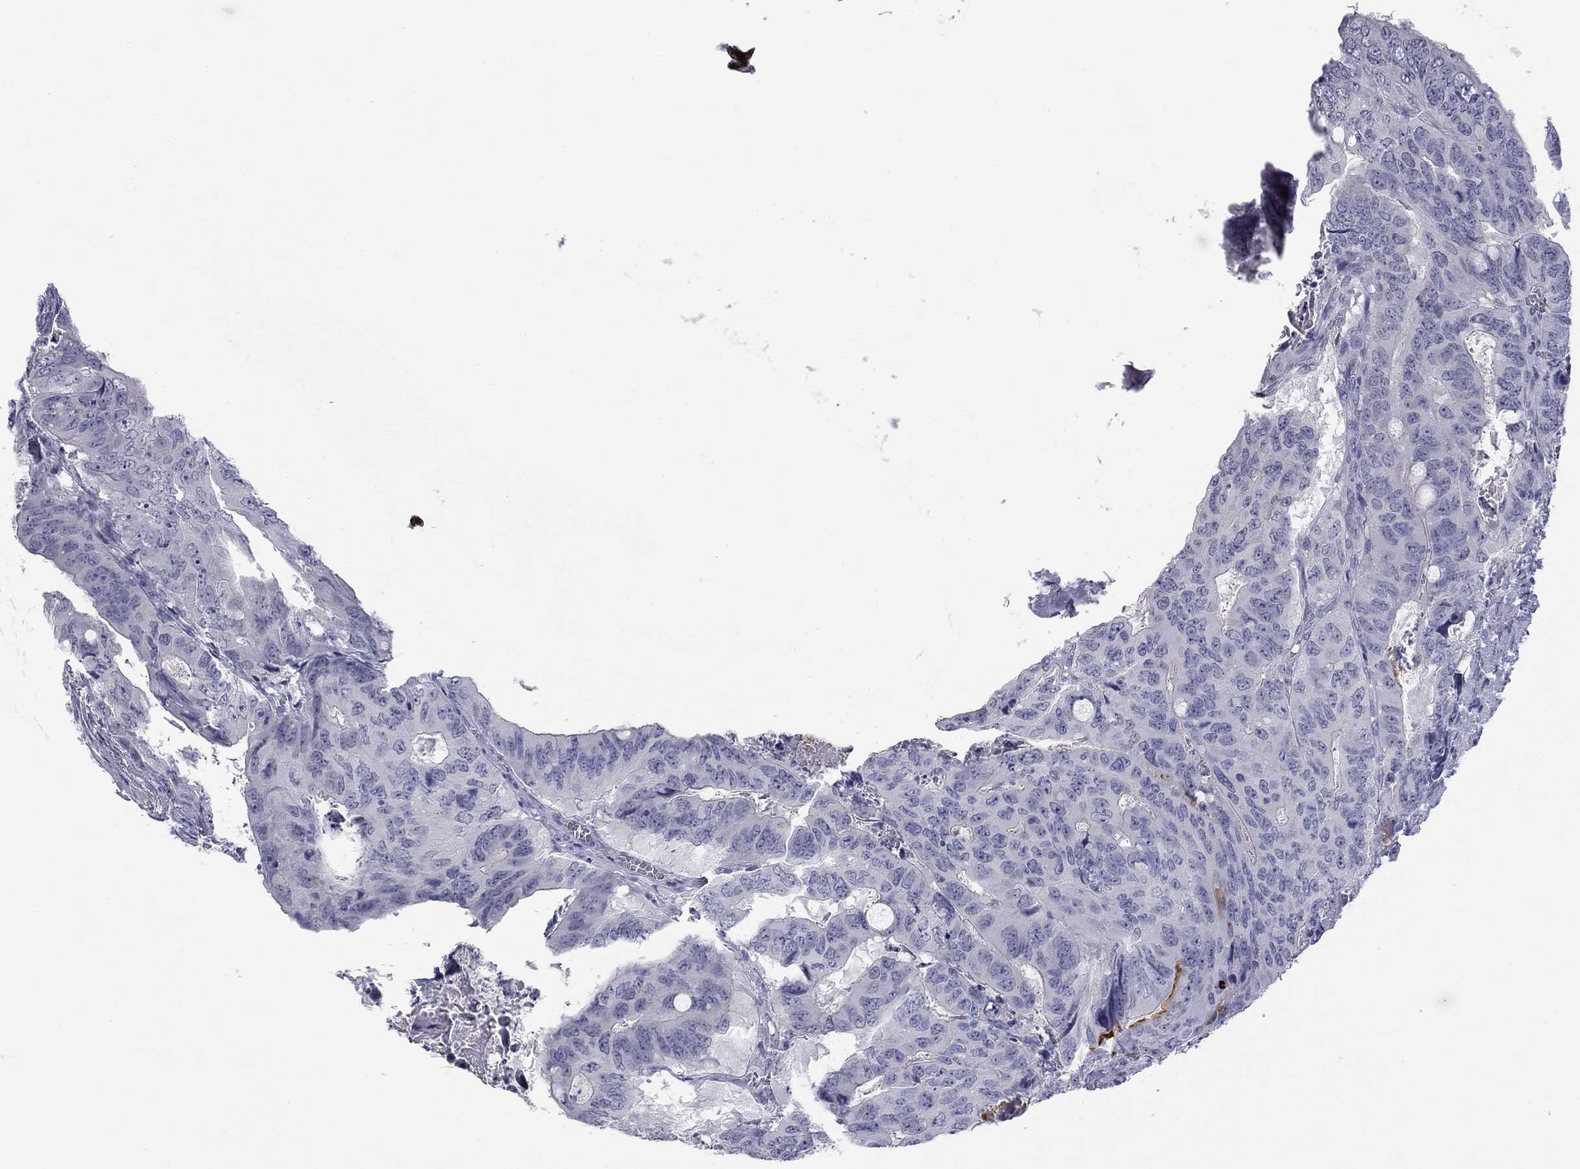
{"staining": {"intensity": "negative", "quantity": "none", "location": "none"}, "tissue": "colorectal cancer", "cell_type": "Tumor cells", "image_type": "cancer", "snomed": [{"axis": "morphology", "description": "Adenocarcinoma, NOS"}, {"axis": "topography", "description": "Colon"}], "caption": "Immunohistochemical staining of human colorectal cancer displays no significant staining in tumor cells.", "gene": "TFAP2B", "patient": {"sex": "male", "age": 79}}